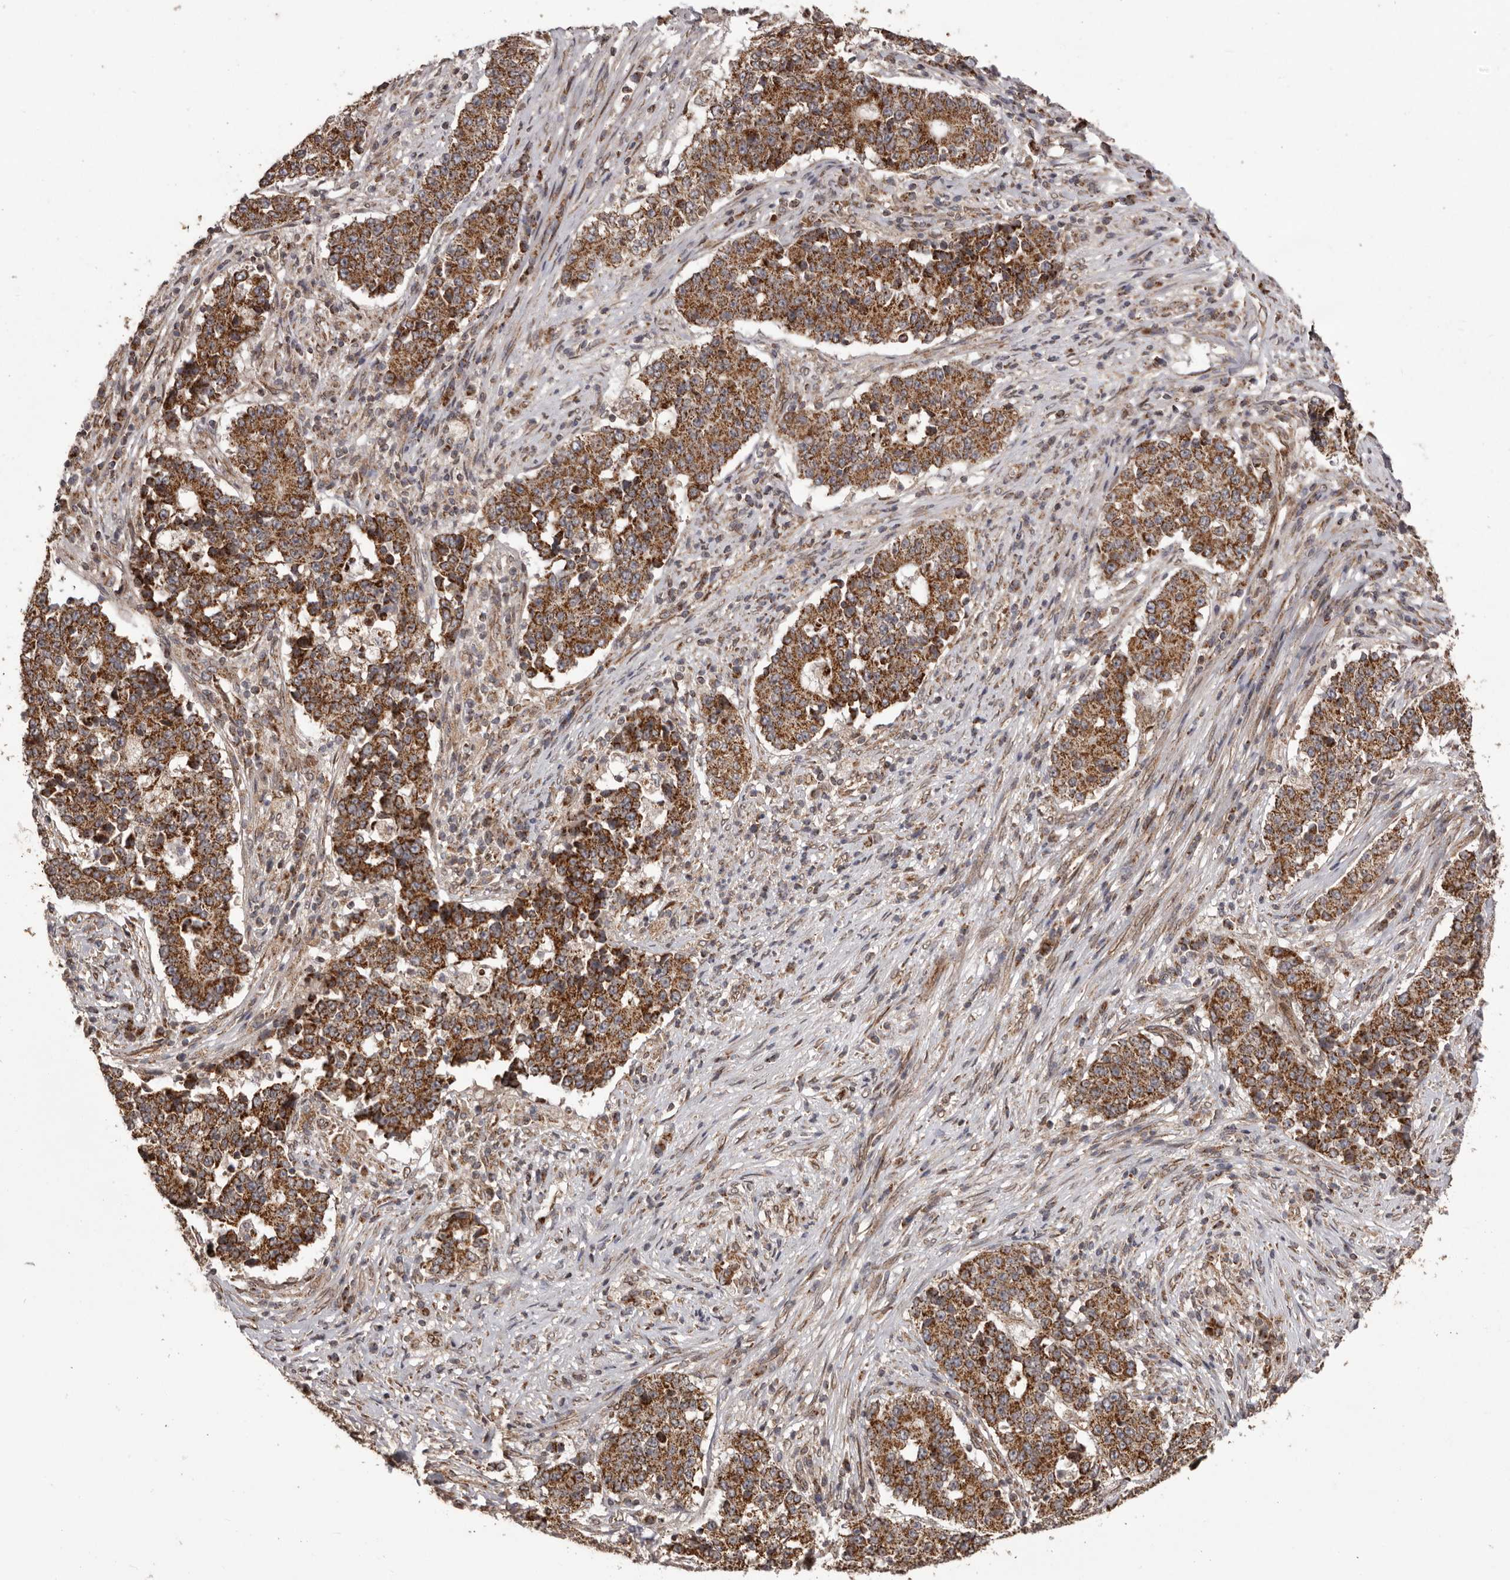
{"staining": {"intensity": "strong", "quantity": ">75%", "location": "cytoplasmic/membranous"}, "tissue": "stomach cancer", "cell_type": "Tumor cells", "image_type": "cancer", "snomed": [{"axis": "morphology", "description": "Adenocarcinoma, NOS"}, {"axis": "topography", "description": "Stomach"}], "caption": "Strong cytoplasmic/membranous protein expression is appreciated in approximately >75% of tumor cells in stomach cancer (adenocarcinoma).", "gene": "CHRM2", "patient": {"sex": "male", "age": 59}}